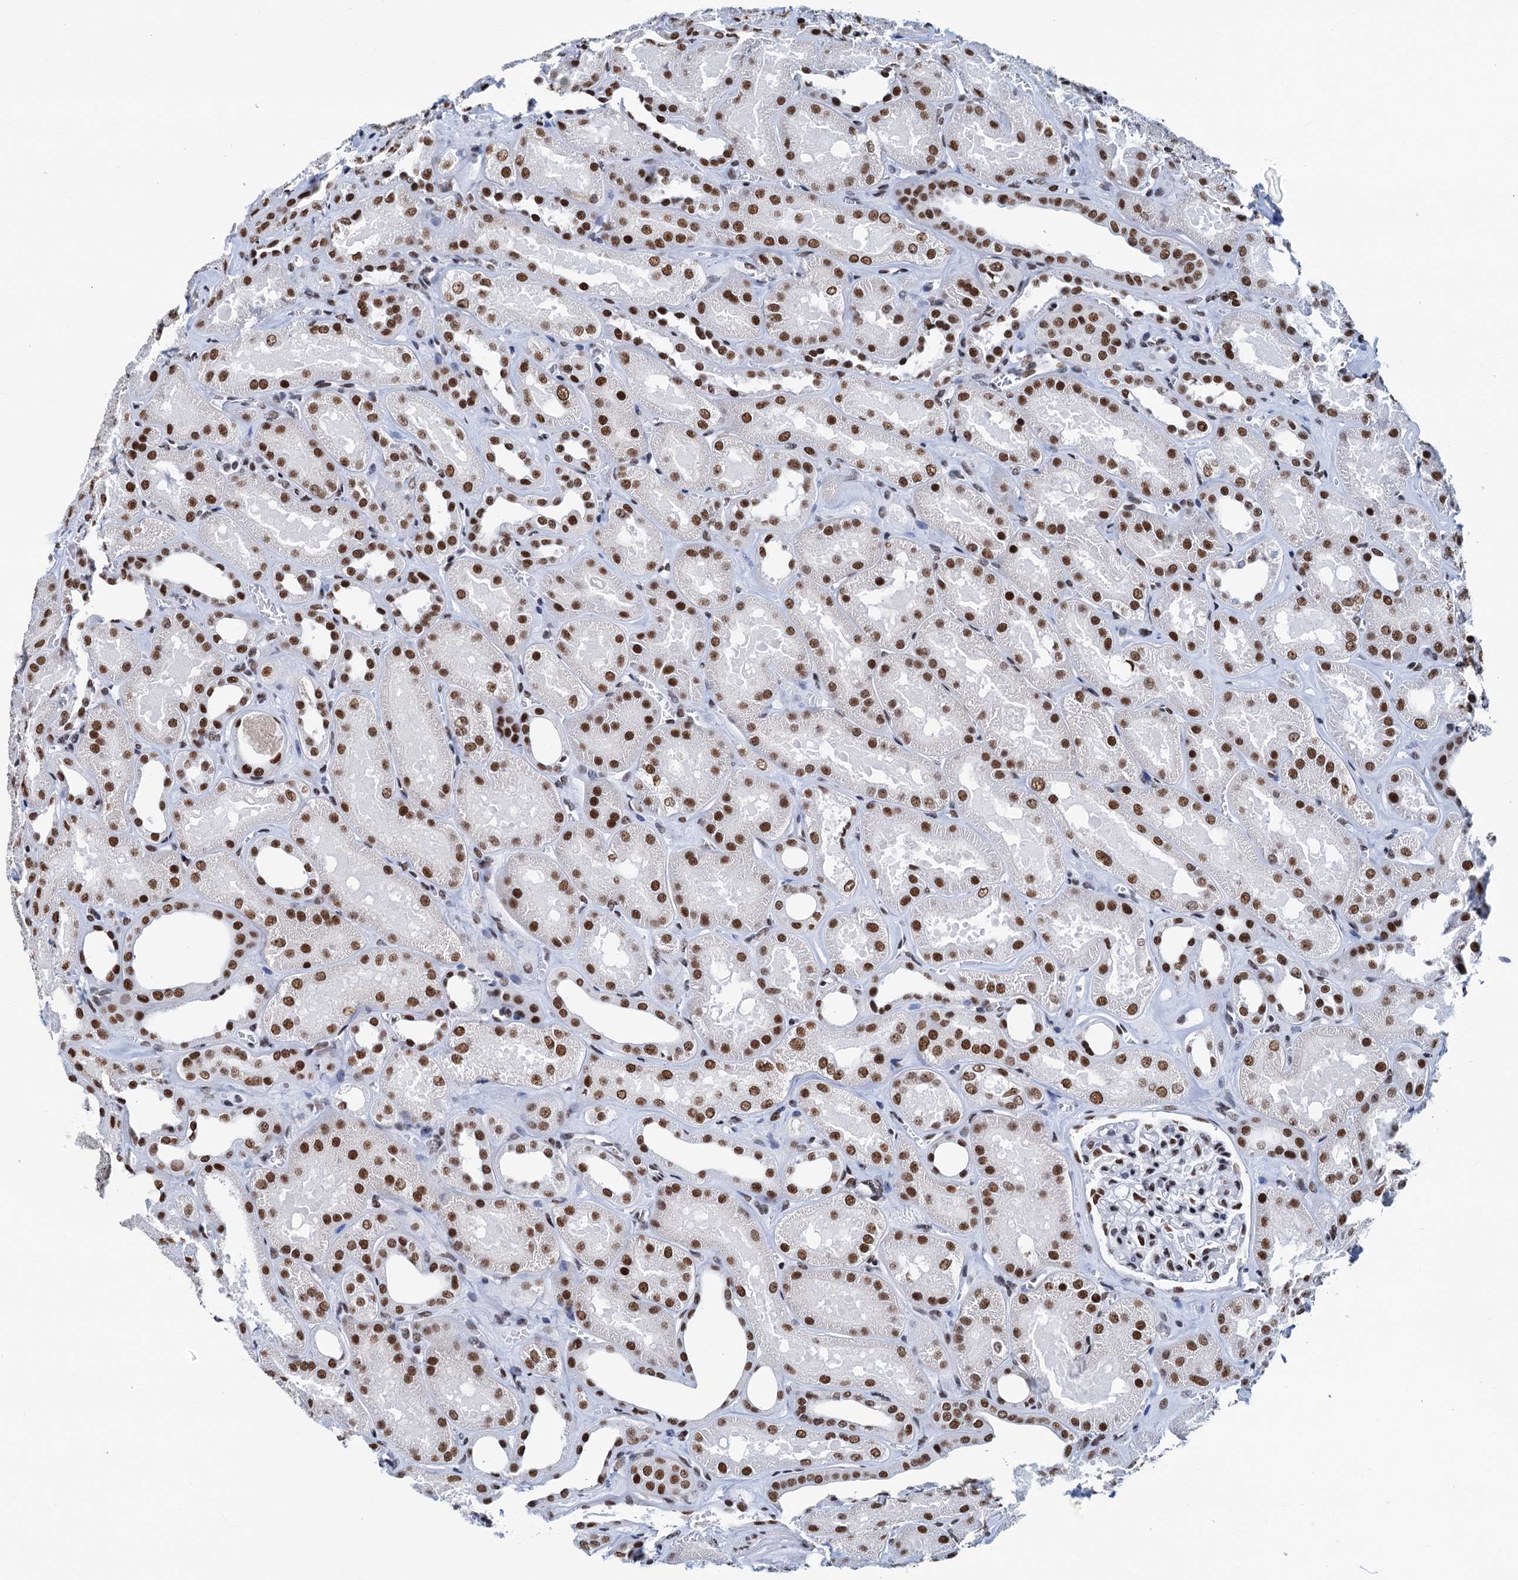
{"staining": {"intensity": "strong", "quantity": "25%-75%", "location": "nuclear"}, "tissue": "kidney", "cell_type": "Cells in glomeruli", "image_type": "normal", "snomed": [{"axis": "morphology", "description": "Normal tissue, NOS"}, {"axis": "morphology", "description": "Adenocarcinoma, NOS"}, {"axis": "topography", "description": "Kidney"}], "caption": "Immunohistochemistry (IHC) histopathology image of normal kidney stained for a protein (brown), which demonstrates high levels of strong nuclear positivity in approximately 25%-75% of cells in glomeruli.", "gene": "SLTM", "patient": {"sex": "female", "age": 68}}